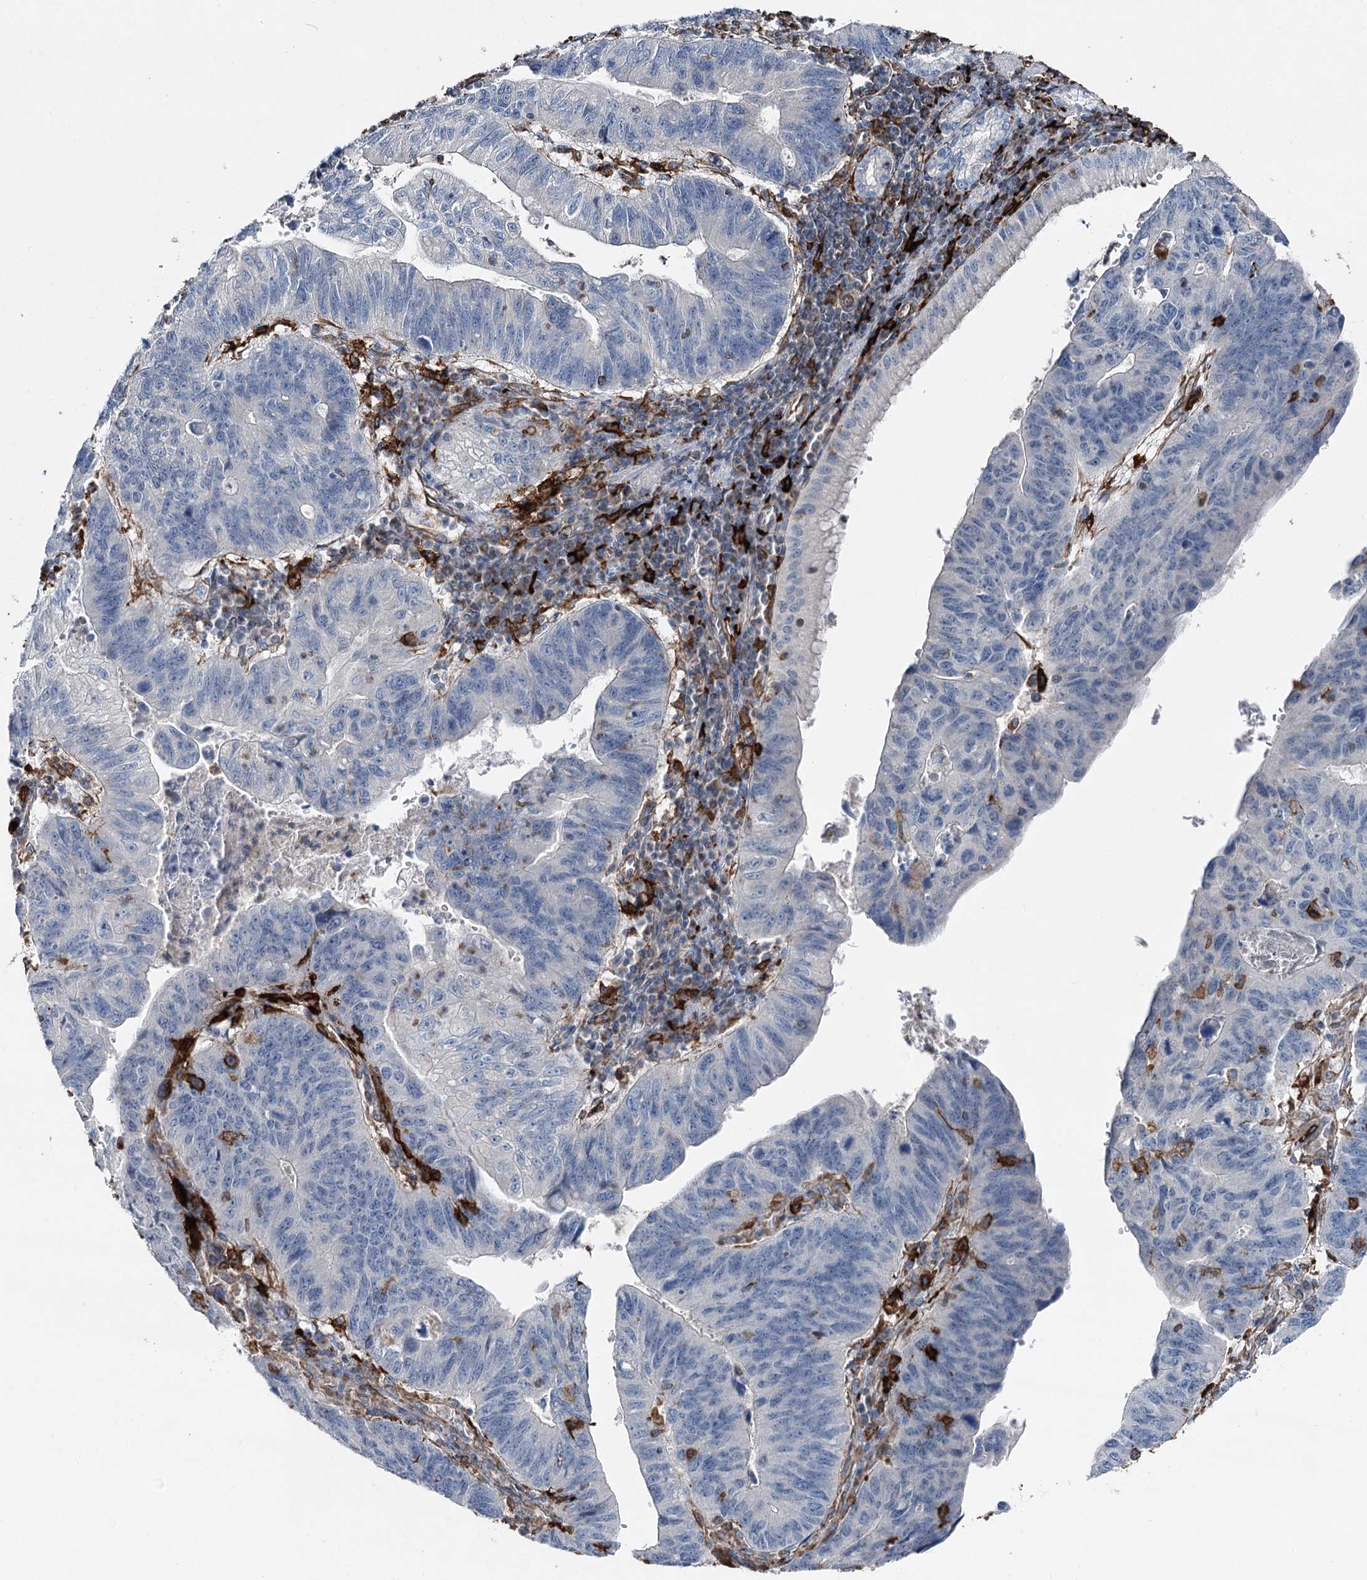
{"staining": {"intensity": "negative", "quantity": "none", "location": "none"}, "tissue": "stomach cancer", "cell_type": "Tumor cells", "image_type": "cancer", "snomed": [{"axis": "morphology", "description": "Adenocarcinoma, NOS"}, {"axis": "topography", "description": "Stomach"}], "caption": "The immunohistochemistry micrograph has no significant positivity in tumor cells of stomach cancer (adenocarcinoma) tissue.", "gene": "CLEC4M", "patient": {"sex": "male", "age": 59}}